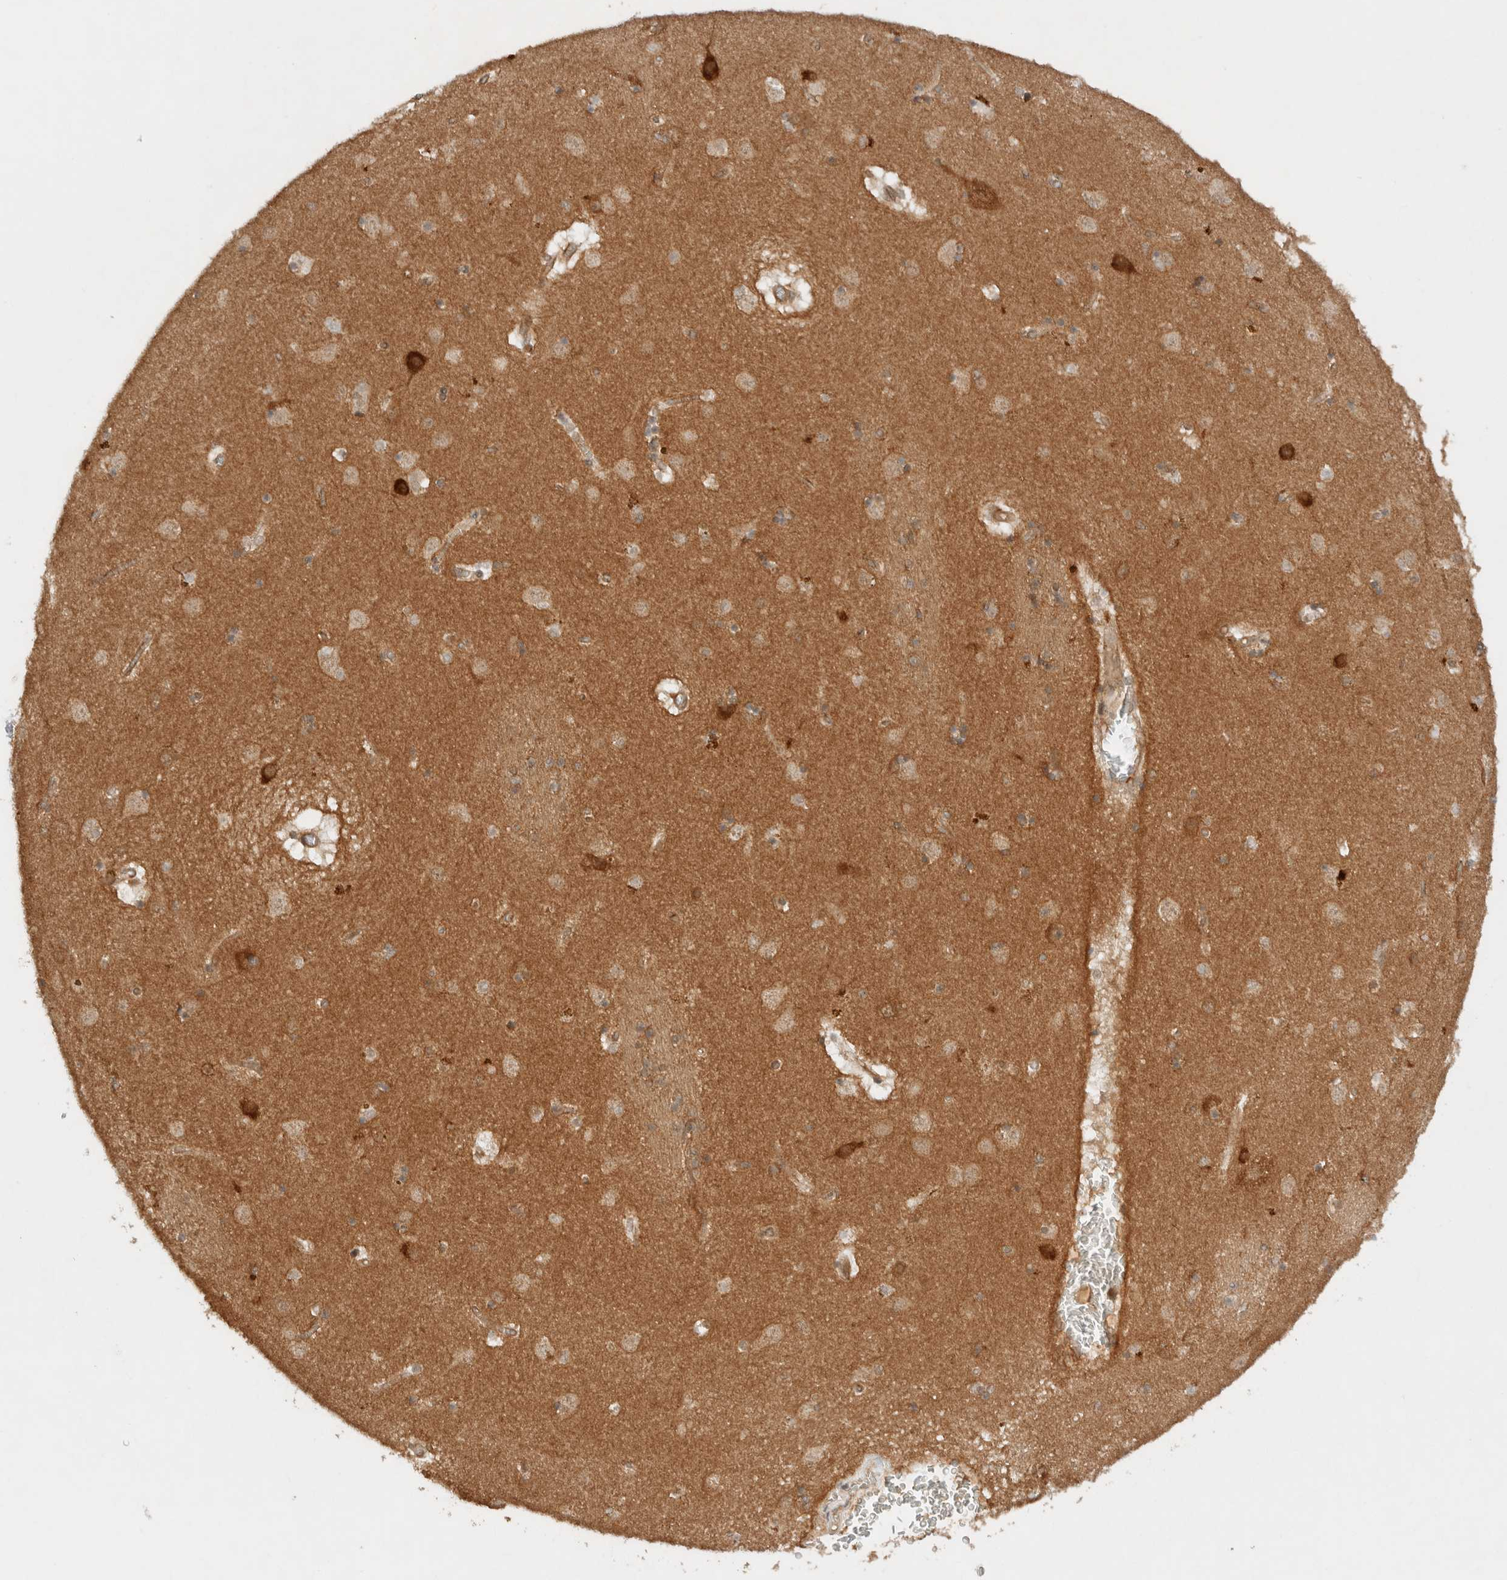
{"staining": {"intensity": "moderate", "quantity": "25%-75%", "location": "cytoplasmic/membranous"}, "tissue": "caudate", "cell_type": "Glial cells", "image_type": "normal", "snomed": [{"axis": "morphology", "description": "Normal tissue, NOS"}, {"axis": "topography", "description": "Lateral ventricle wall"}], "caption": "Protein staining of normal caudate demonstrates moderate cytoplasmic/membranous positivity in approximately 25%-75% of glial cells. (brown staining indicates protein expression, while blue staining denotes nuclei).", "gene": "ARFGEF2", "patient": {"sex": "male", "age": 70}}